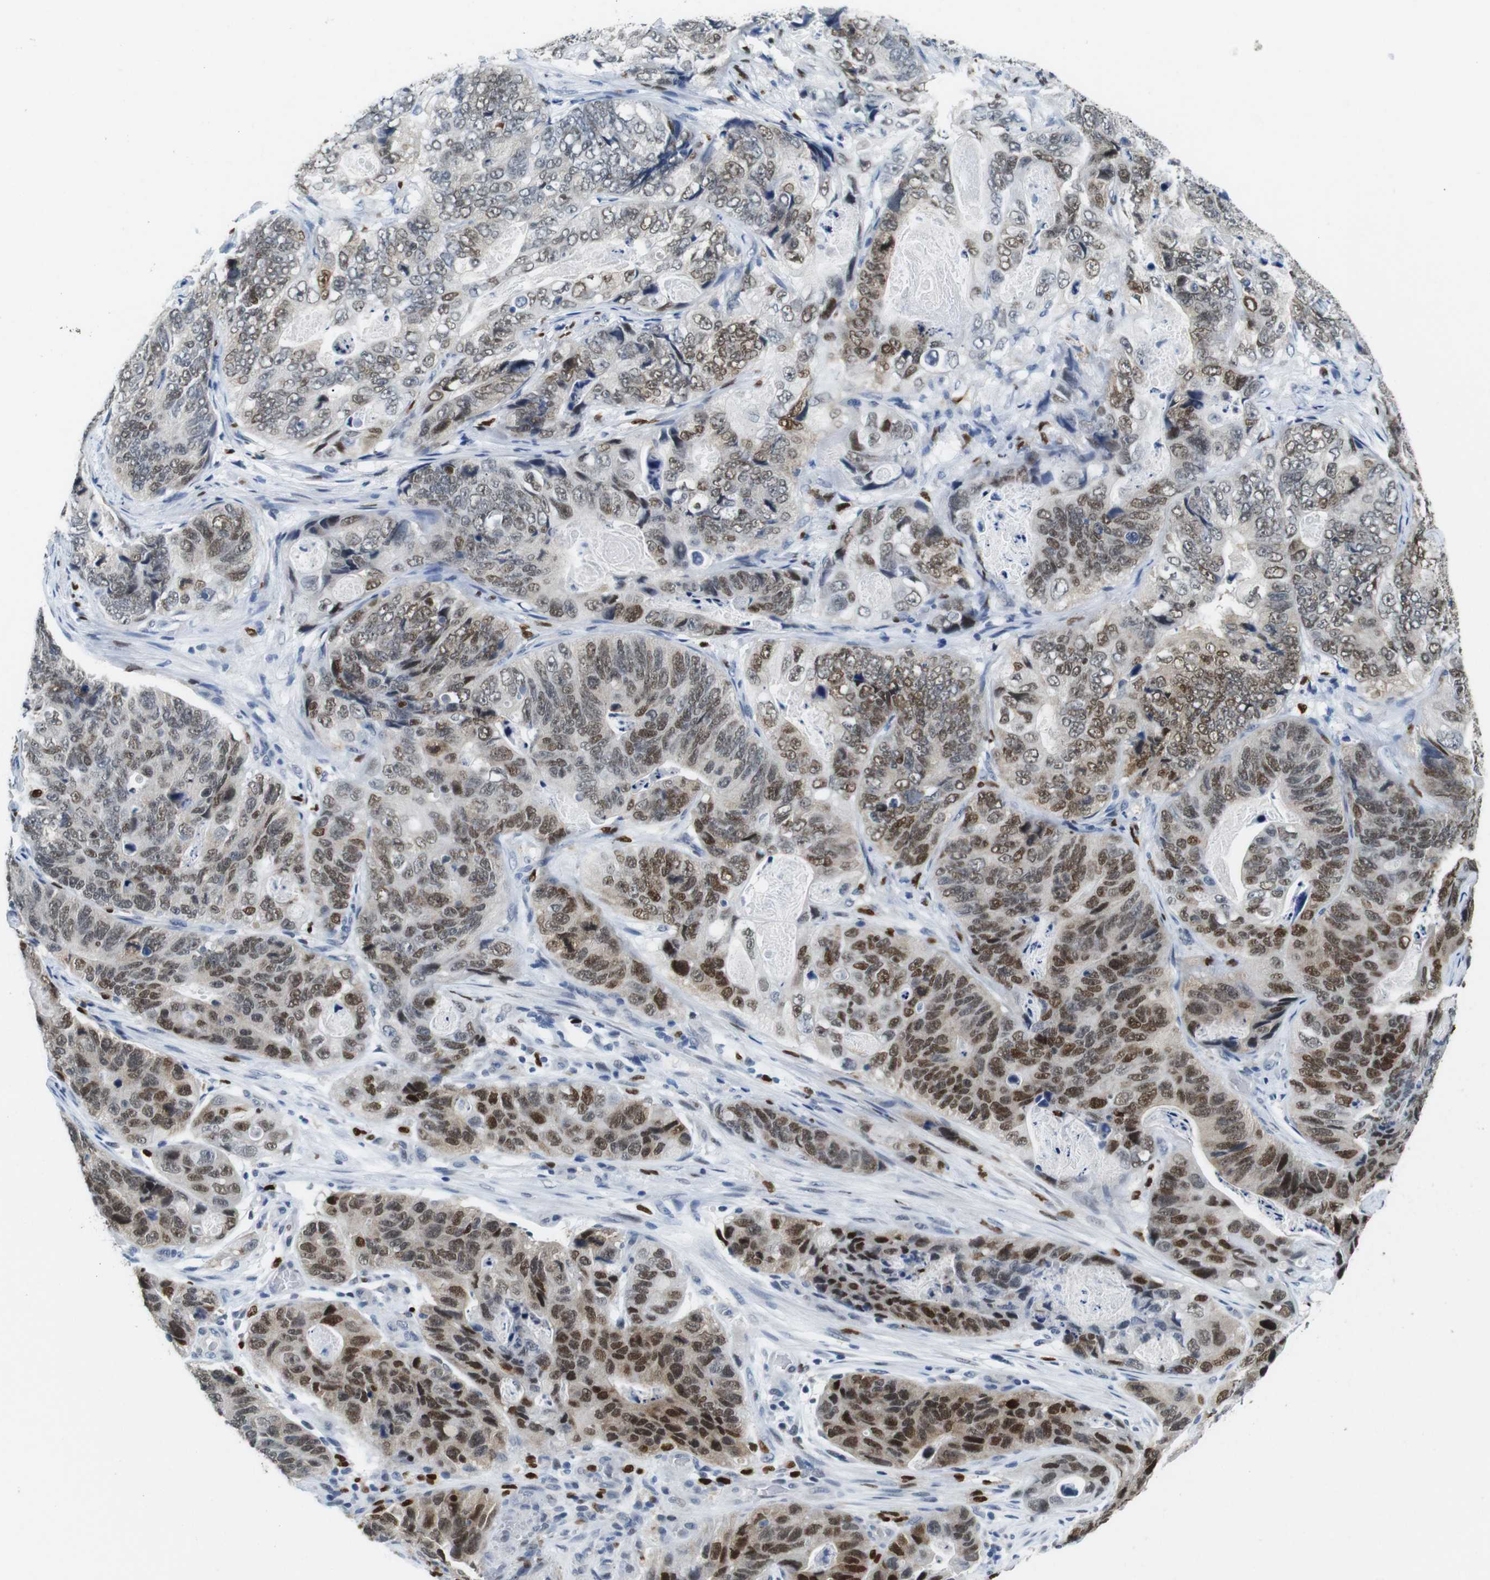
{"staining": {"intensity": "strong", "quantity": "25%-75%", "location": "nuclear"}, "tissue": "stomach cancer", "cell_type": "Tumor cells", "image_type": "cancer", "snomed": [{"axis": "morphology", "description": "Adenocarcinoma, NOS"}, {"axis": "topography", "description": "Stomach"}], "caption": "Adenocarcinoma (stomach) was stained to show a protein in brown. There is high levels of strong nuclear expression in about 25%-75% of tumor cells.", "gene": "IRF8", "patient": {"sex": "female", "age": 89}}